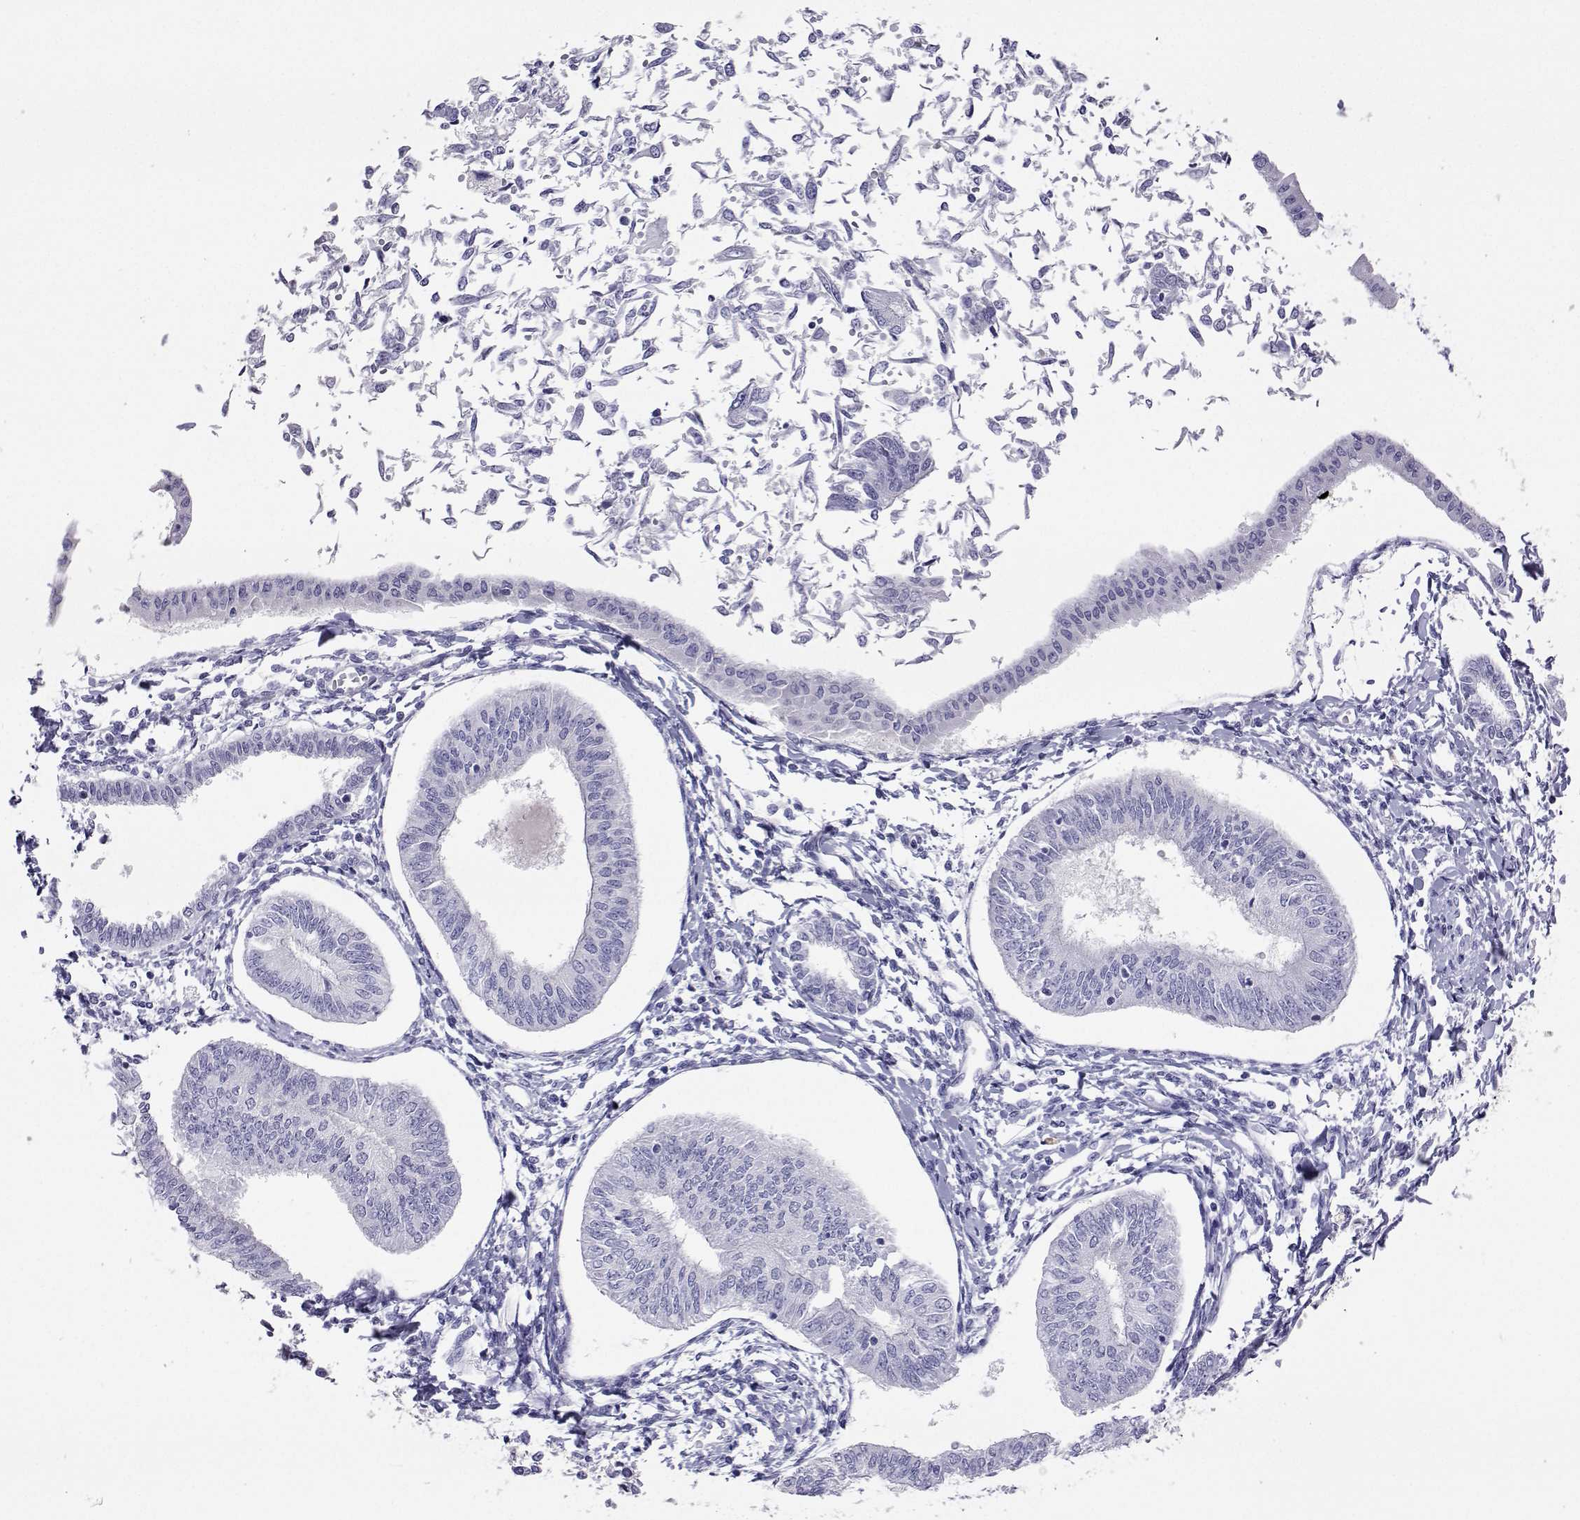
{"staining": {"intensity": "negative", "quantity": "none", "location": "none"}, "tissue": "endometrial cancer", "cell_type": "Tumor cells", "image_type": "cancer", "snomed": [{"axis": "morphology", "description": "Adenocarcinoma, NOS"}, {"axis": "topography", "description": "Endometrium"}], "caption": "DAB immunohistochemical staining of endometrial cancer (adenocarcinoma) reveals no significant positivity in tumor cells. (Stains: DAB (3,3'-diaminobenzidine) immunohistochemistry (IHC) with hematoxylin counter stain, Microscopy: brightfield microscopy at high magnification).", "gene": "PLIN4", "patient": {"sex": "female", "age": 58}}